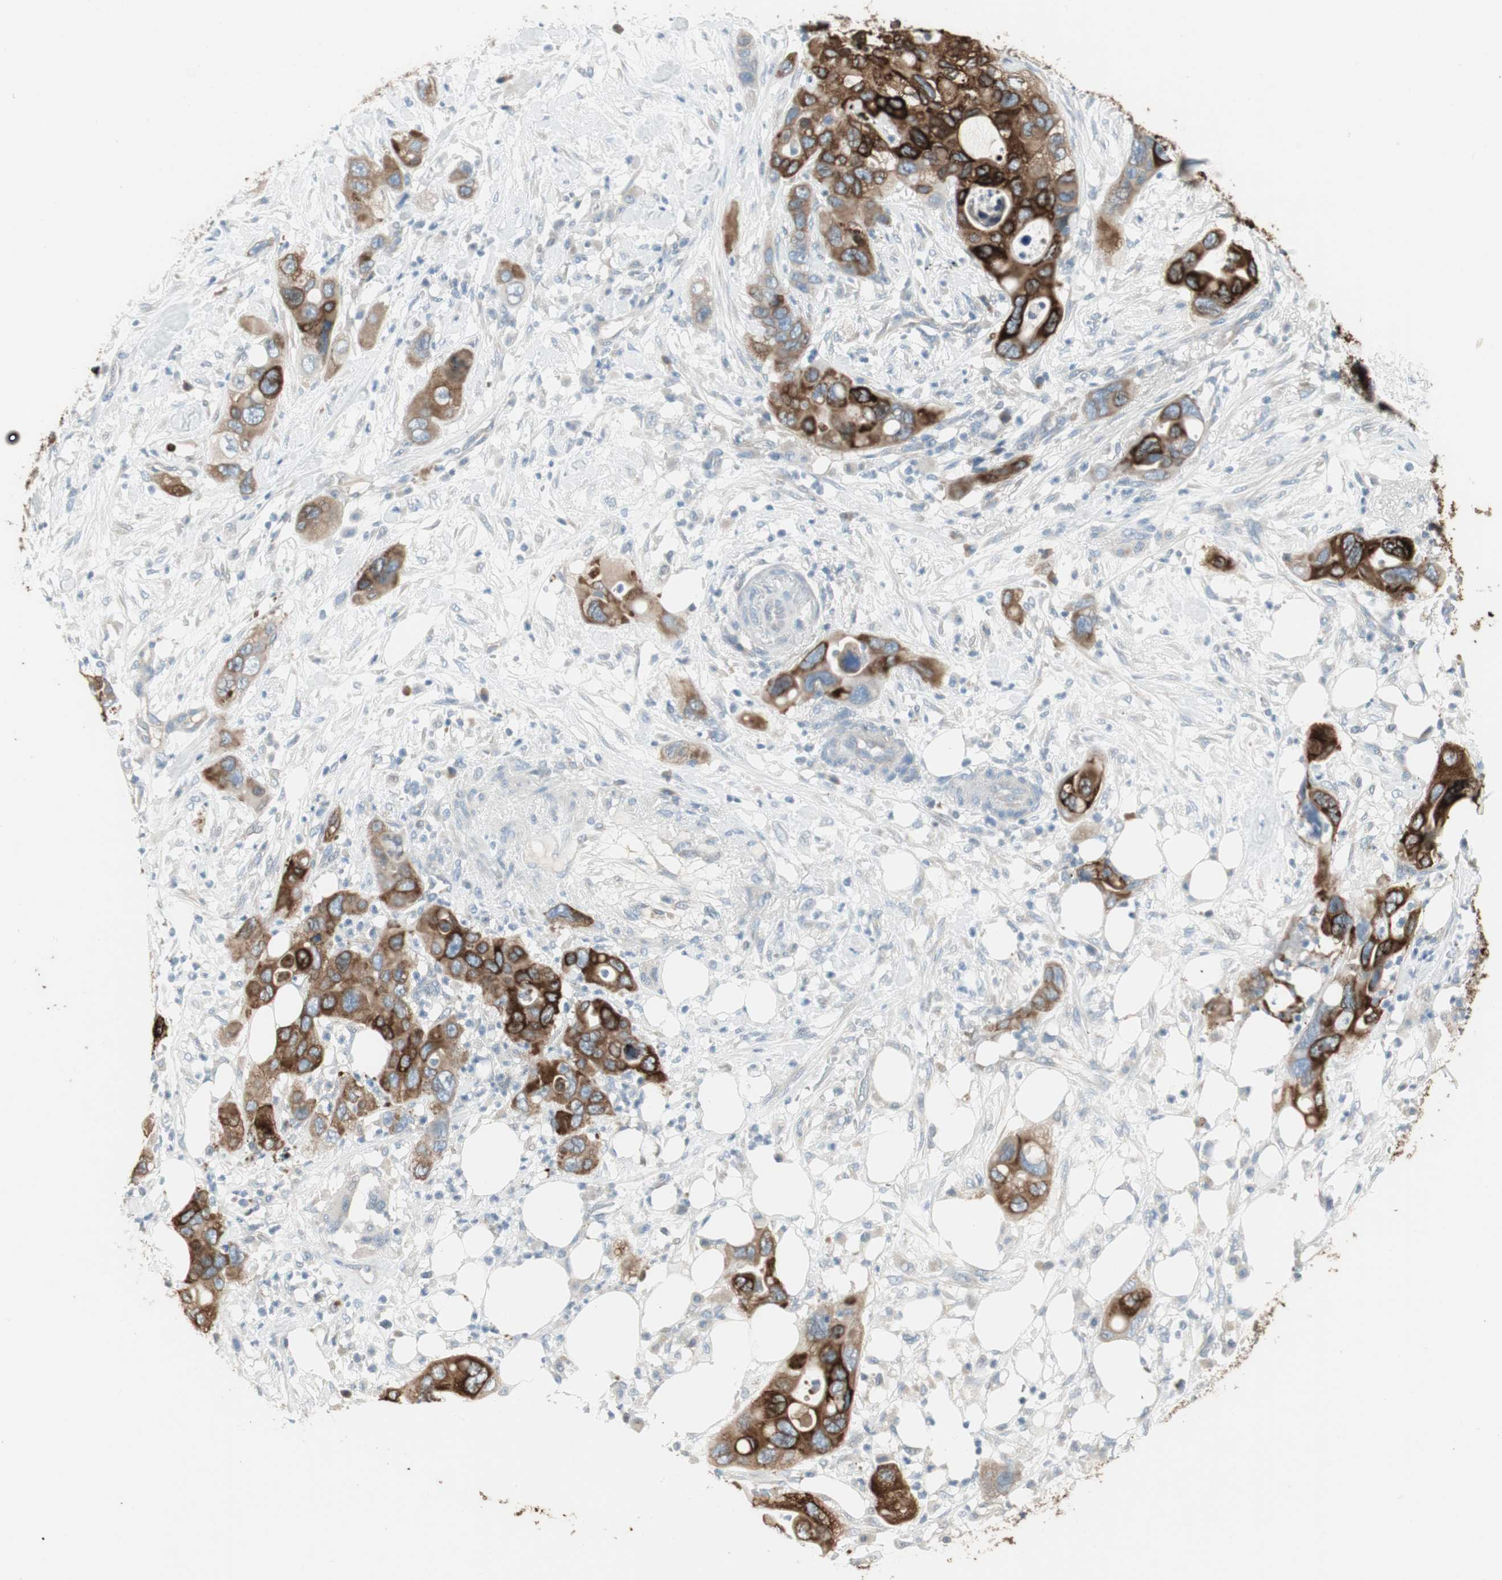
{"staining": {"intensity": "strong", "quantity": ">75%", "location": "cytoplasmic/membranous"}, "tissue": "pancreatic cancer", "cell_type": "Tumor cells", "image_type": "cancer", "snomed": [{"axis": "morphology", "description": "Adenocarcinoma, NOS"}, {"axis": "topography", "description": "Pancreas"}], "caption": "The immunohistochemical stain highlights strong cytoplasmic/membranous positivity in tumor cells of pancreatic adenocarcinoma tissue. (DAB IHC, brown staining for protein, blue staining for nuclei).", "gene": "AGR2", "patient": {"sex": "female", "age": 71}}